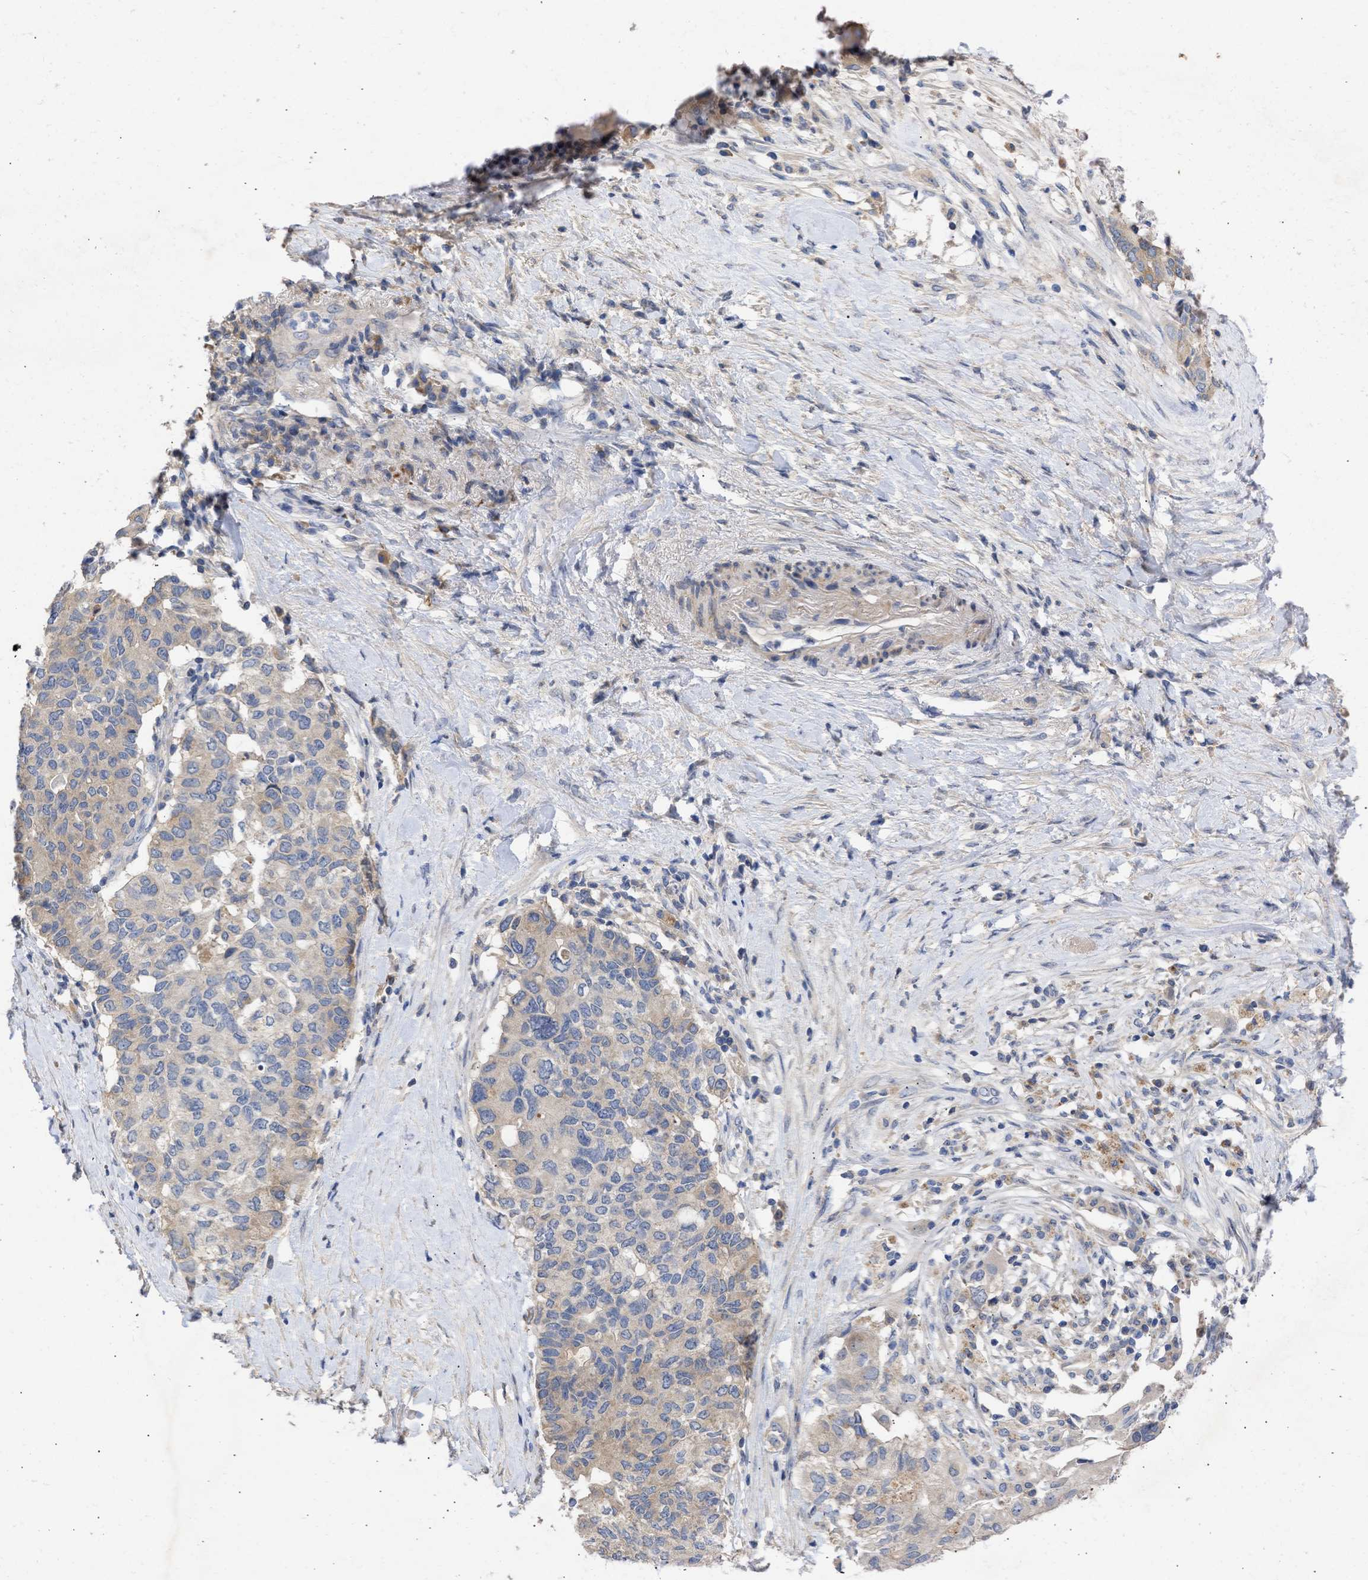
{"staining": {"intensity": "weak", "quantity": "<25%", "location": "cytoplasmic/membranous"}, "tissue": "pancreatic cancer", "cell_type": "Tumor cells", "image_type": "cancer", "snomed": [{"axis": "morphology", "description": "Adenocarcinoma, NOS"}, {"axis": "topography", "description": "Pancreas"}], "caption": "An immunohistochemistry histopathology image of adenocarcinoma (pancreatic) is shown. There is no staining in tumor cells of adenocarcinoma (pancreatic).", "gene": "ARHGEF4", "patient": {"sex": "female", "age": 56}}